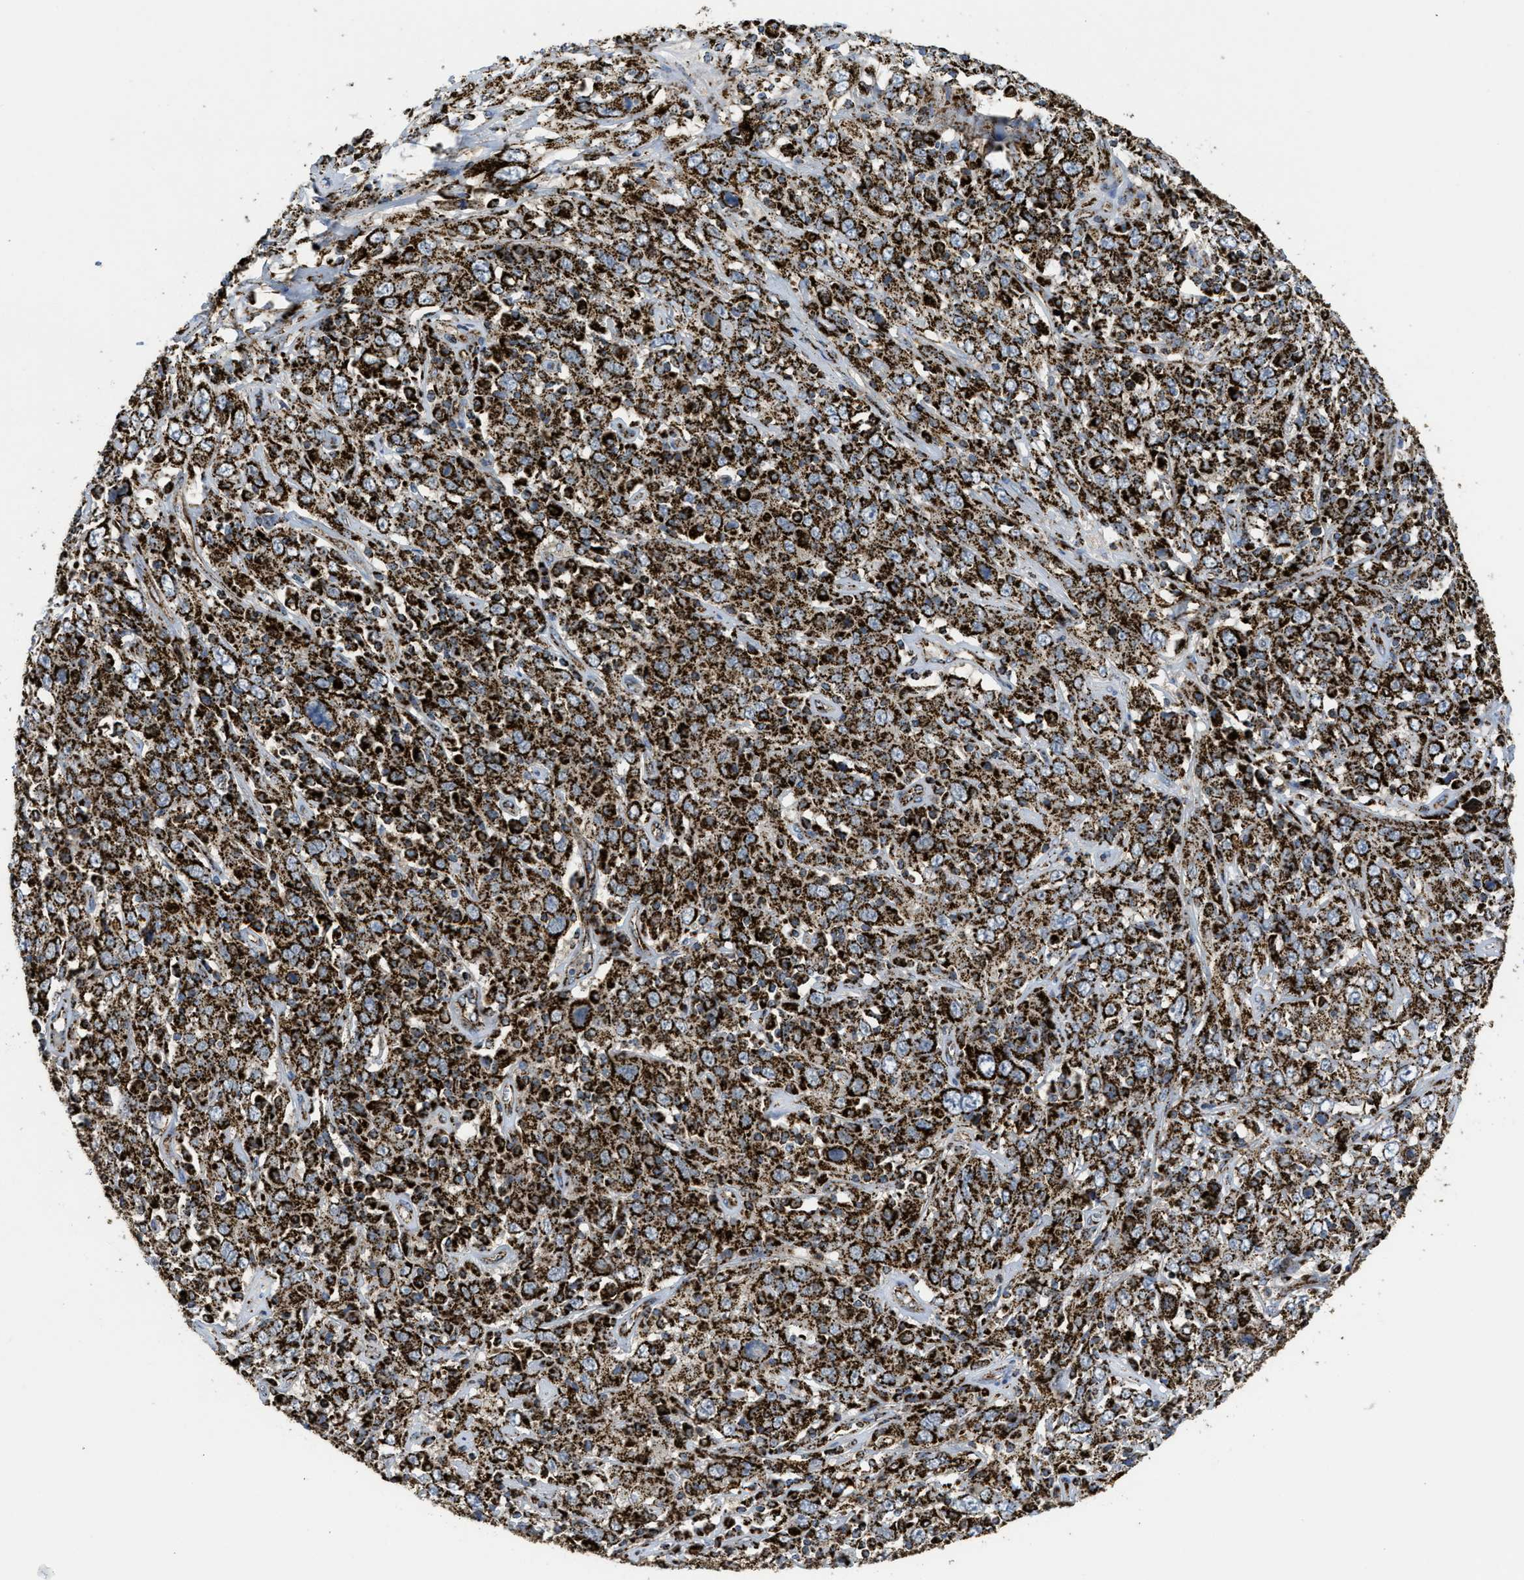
{"staining": {"intensity": "strong", "quantity": ">75%", "location": "cytoplasmic/membranous"}, "tissue": "cervical cancer", "cell_type": "Tumor cells", "image_type": "cancer", "snomed": [{"axis": "morphology", "description": "Squamous cell carcinoma, NOS"}, {"axis": "topography", "description": "Cervix"}], "caption": "An image of squamous cell carcinoma (cervical) stained for a protein shows strong cytoplasmic/membranous brown staining in tumor cells.", "gene": "SQOR", "patient": {"sex": "female", "age": 46}}